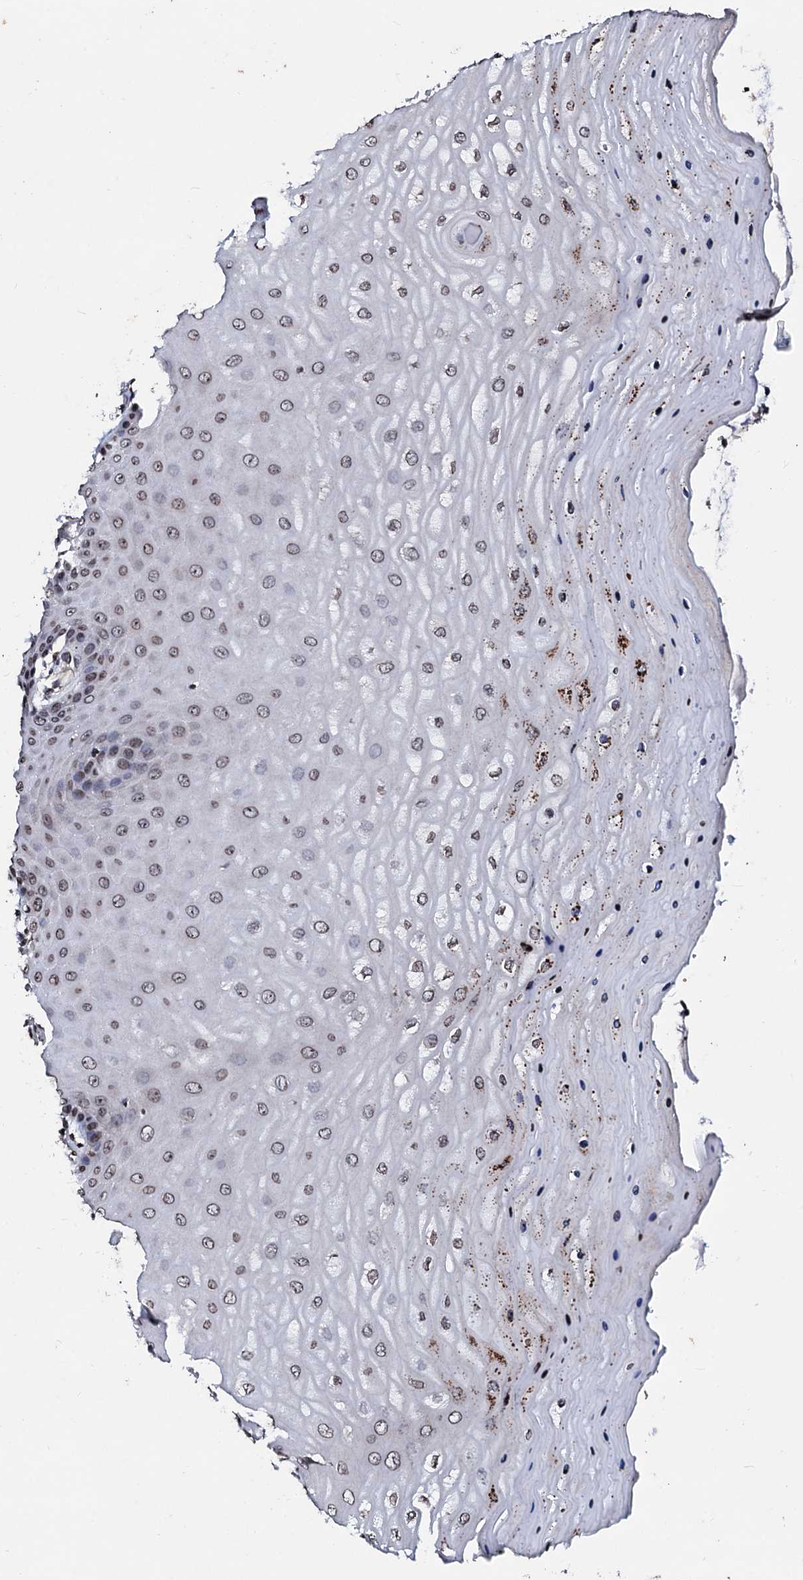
{"staining": {"intensity": "negative", "quantity": "none", "location": "none"}, "tissue": "cervix", "cell_type": "Glandular cells", "image_type": "normal", "snomed": [{"axis": "morphology", "description": "Normal tissue, NOS"}, {"axis": "topography", "description": "Cervix"}], "caption": "This is a photomicrograph of immunohistochemistry staining of benign cervix, which shows no staining in glandular cells. (Immunohistochemistry (ihc), brightfield microscopy, high magnification).", "gene": "LSM11", "patient": {"sex": "female", "age": 55}}